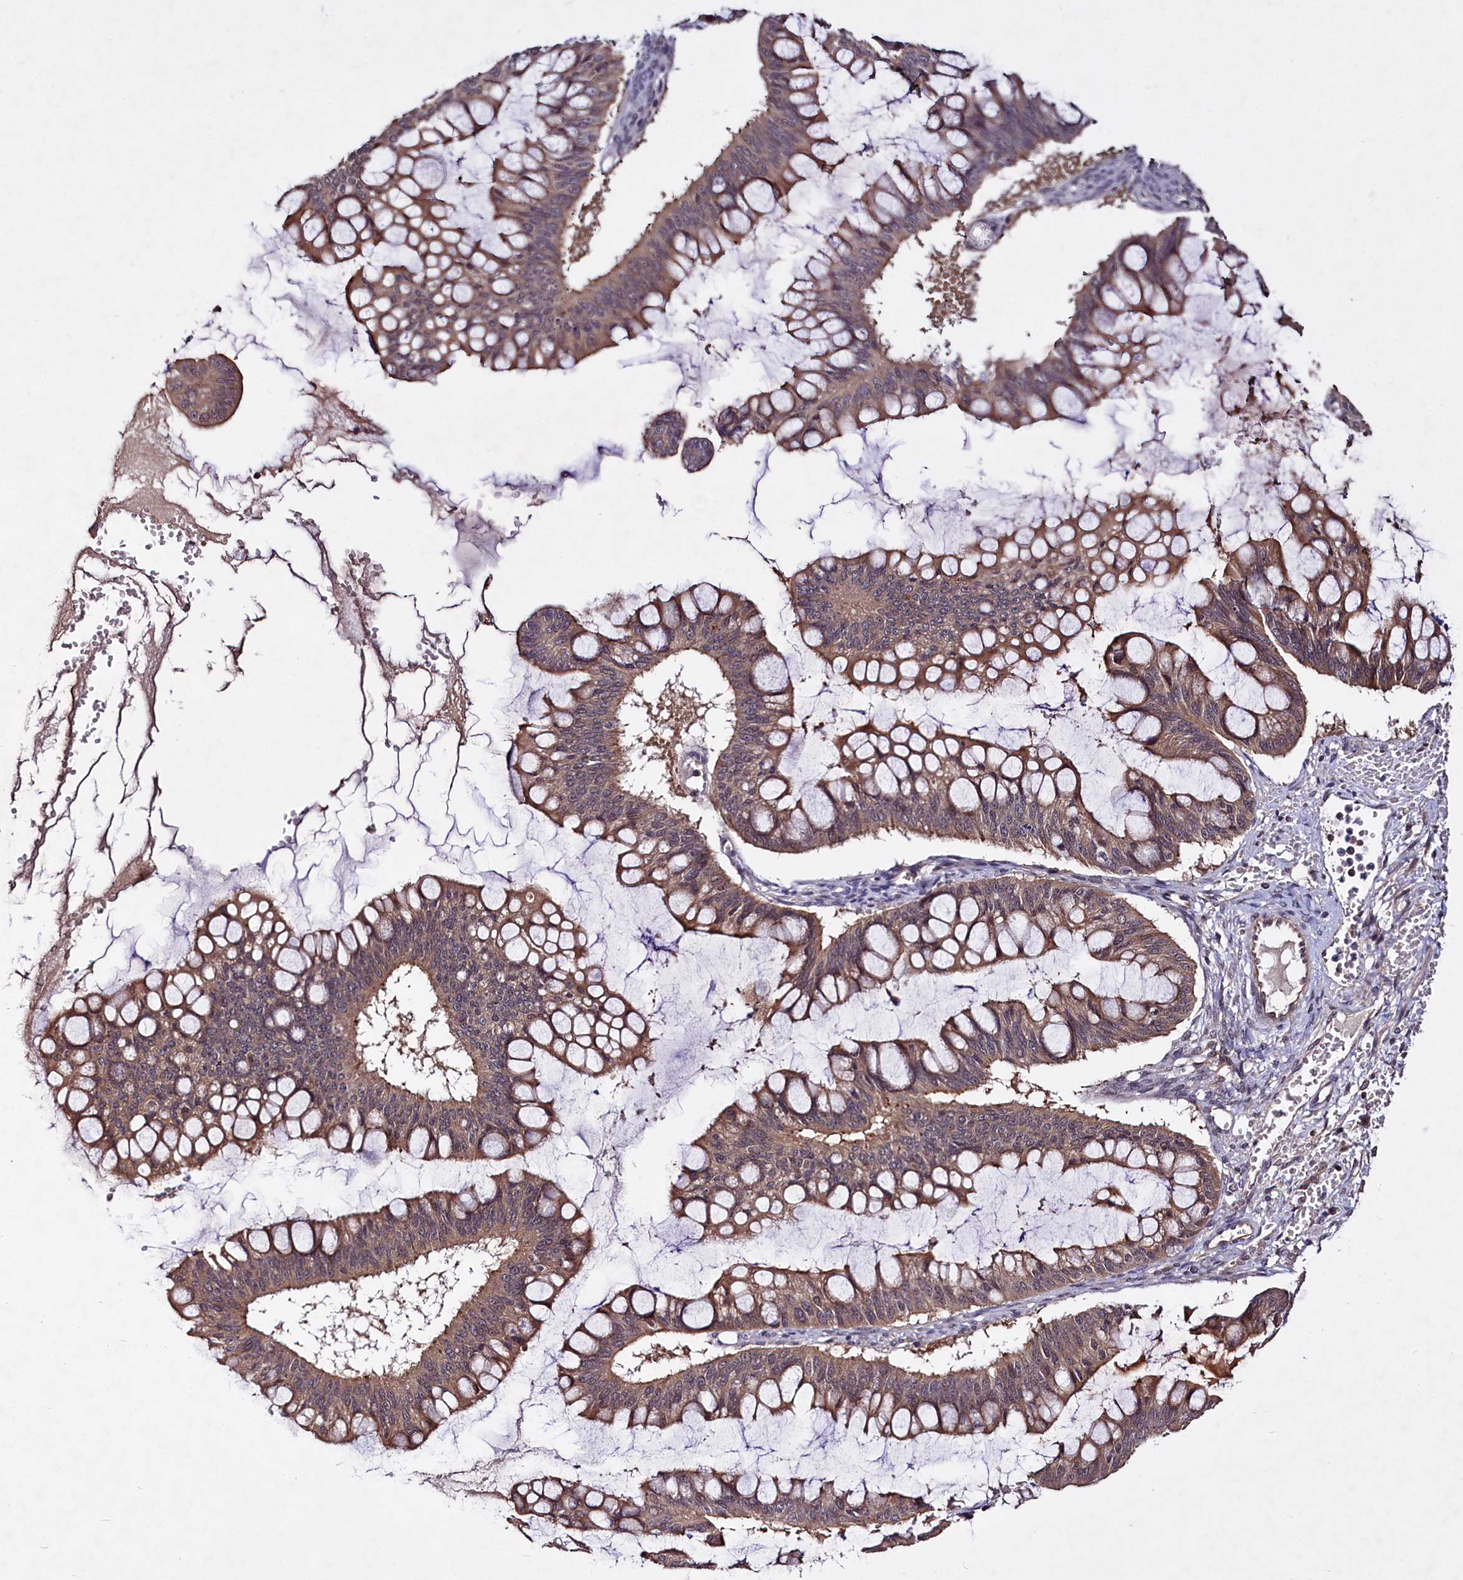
{"staining": {"intensity": "moderate", "quantity": ">75%", "location": "cytoplasmic/membranous,nuclear"}, "tissue": "ovarian cancer", "cell_type": "Tumor cells", "image_type": "cancer", "snomed": [{"axis": "morphology", "description": "Cystadenocarcinoma, mucinous, NOS"}, {"axis": "topography", "description": "Ovary"}], "caption": "Moderate cytoplasmic/membranous and nuclear protein positivity is seen in approximately >75% of tumor cells in ovarian mucinous cystadenocarcinoma.", "gene": "UBE3A", "patient": {"sex": "female", "age": 73}}